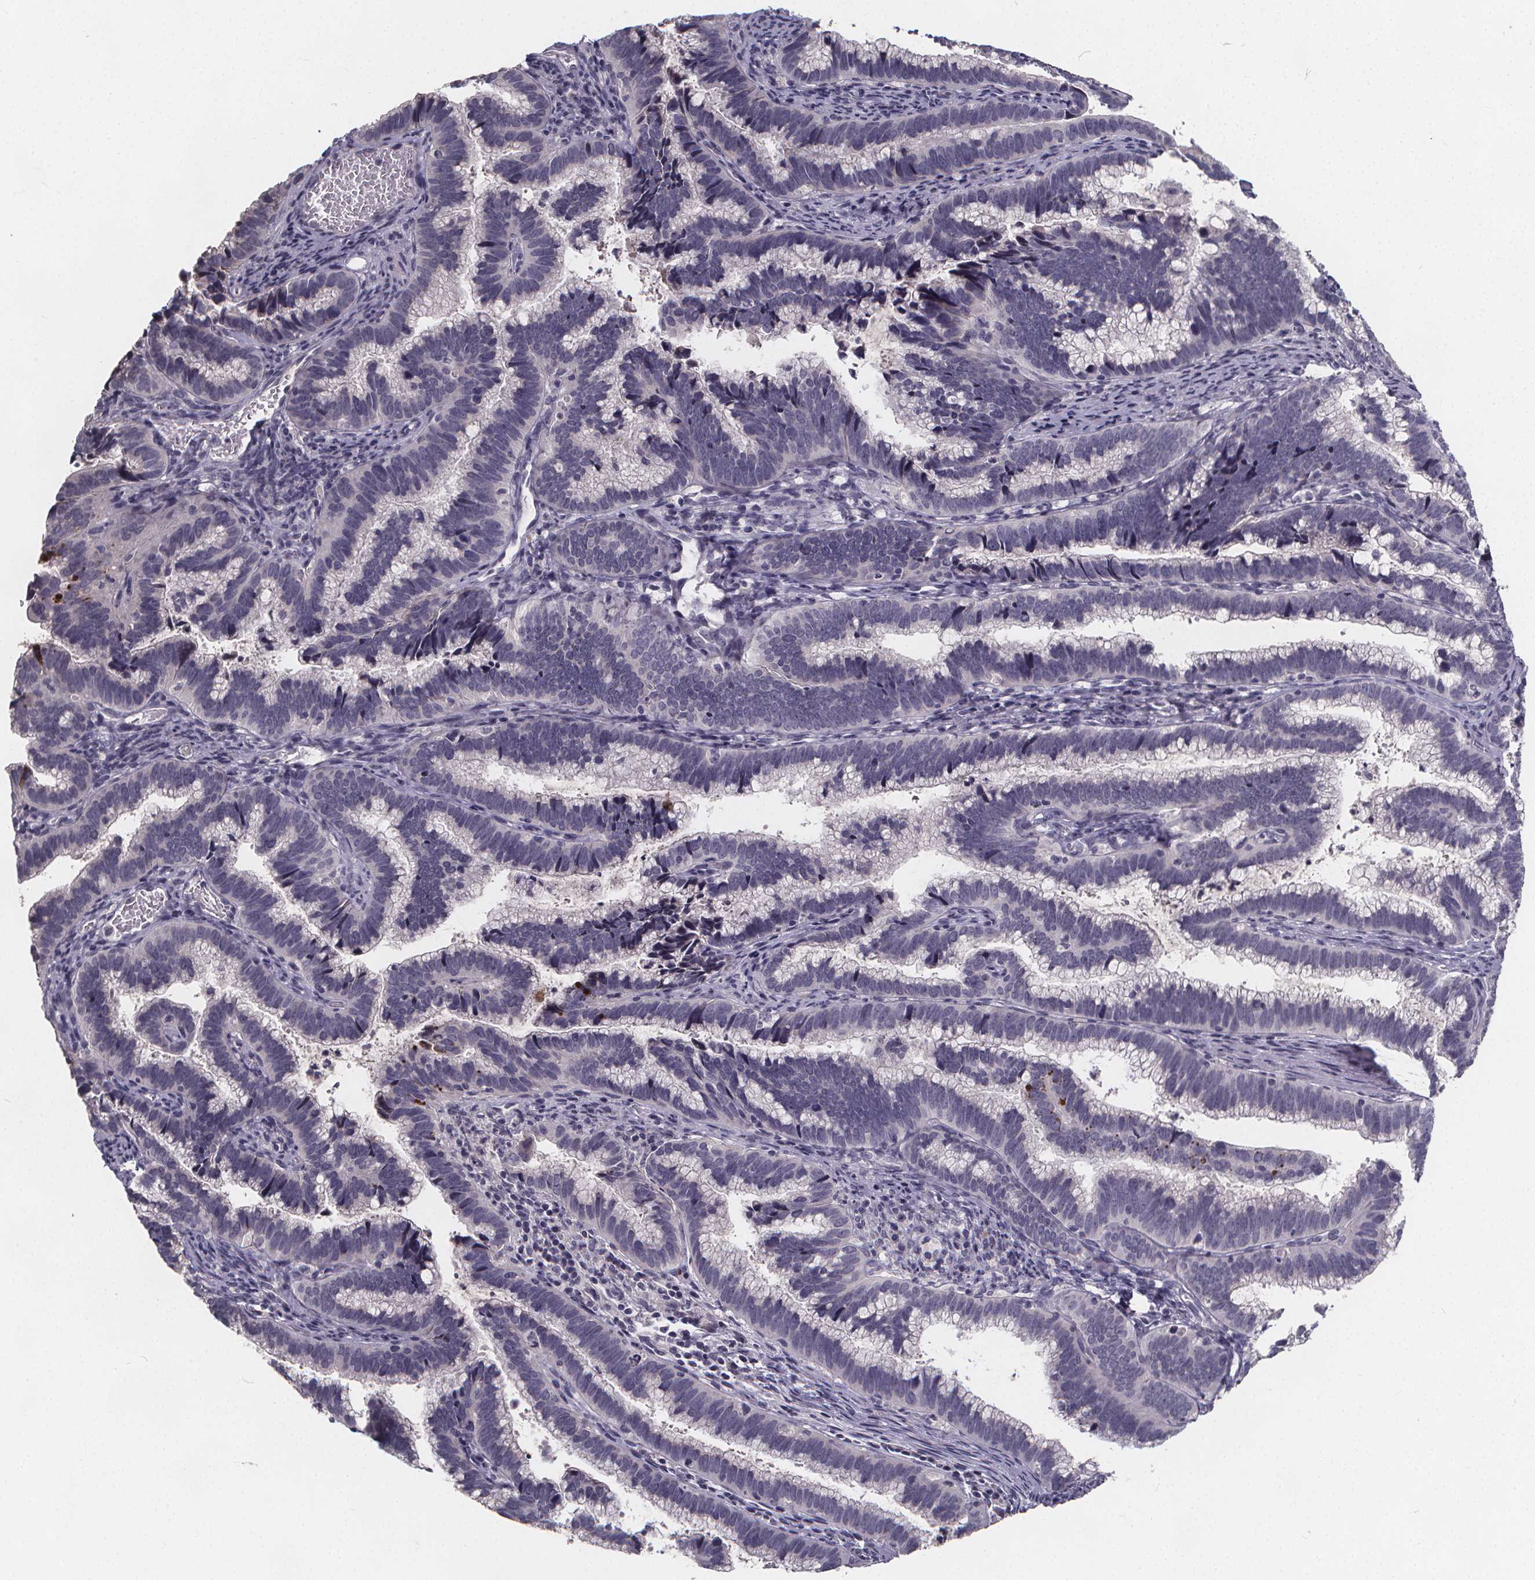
{"staining": {"intensity": "negative", "quantity": "none", "location": "none"}, "tissue": "cervical cancer", "cell_type": "Tumor cells", "image_type": "cancer", "snomed": [{"axis": "morphology", "description": "Adenocarcinoma, NOS"}, {"axis": "topography", "description": "Cervix"}], "caption": "Cervical cancer (adenocarcinoma) was stained to show a protein in brown. There is no significant expression in tumor cells.", "gene": "AGT", "patient": {"sex": "female", "age": 61}}